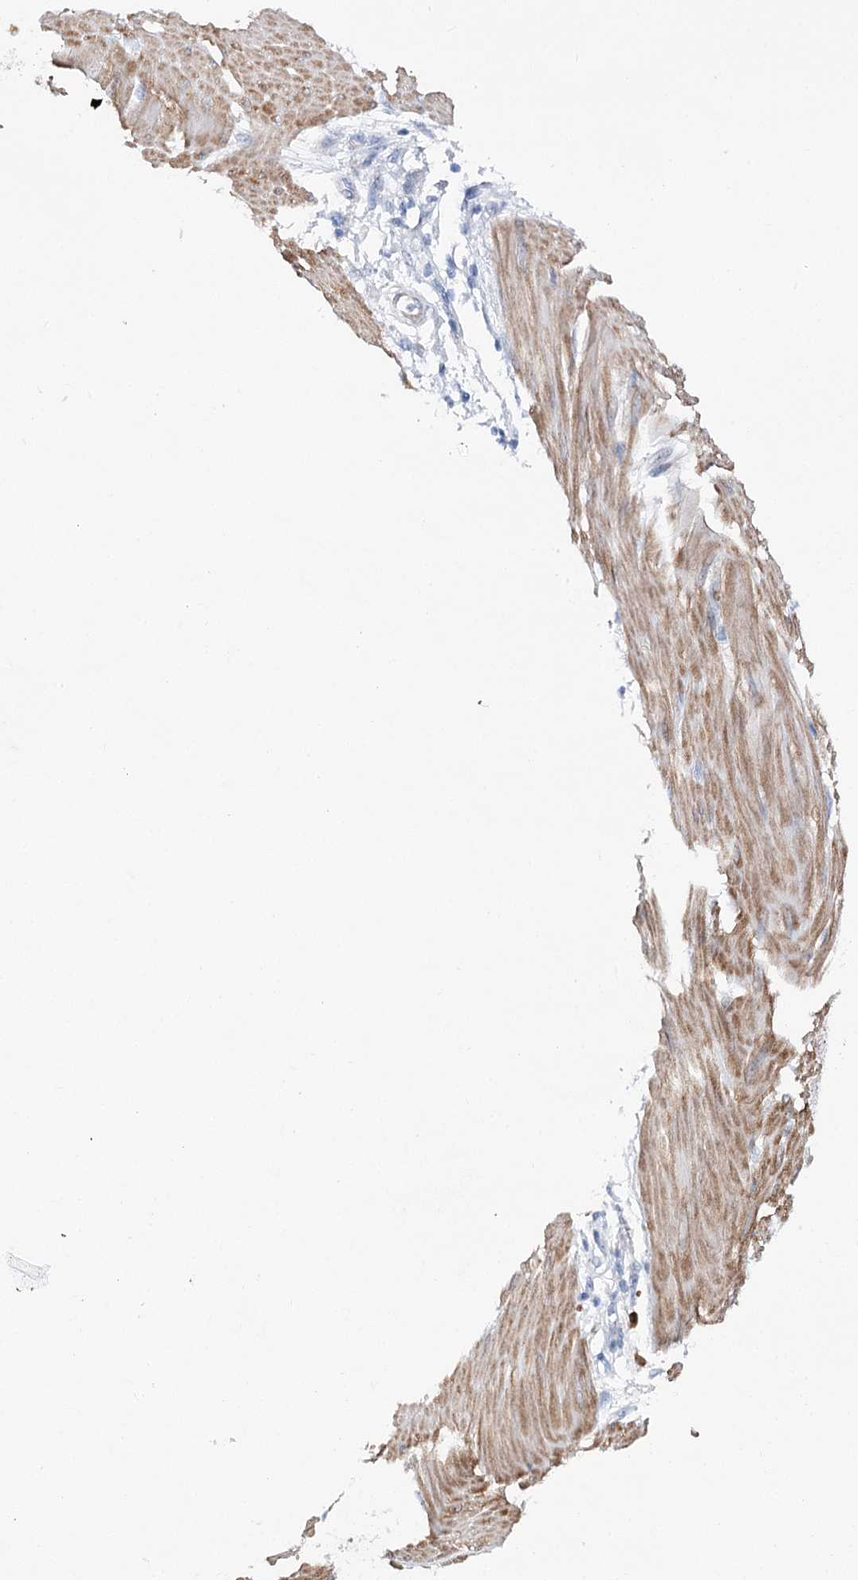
{"staining": {"intensity": "negative", "quantity": "none", "location": "none"}, "tissue": "stomach cancer", "cell_type": "Tumor cells", "image_type": "cancer", "snomed": [{"axis": "morphology", "description": "Adenocarcinoma, NOS"}, {"axis": "topography", "description": "Stomach"}], "caption": "There is no significant staining in tumor cells of stomach adenocarcinoma.", "gene": "ANKRD23", "patient": {"sex": "female", "age": 76}}